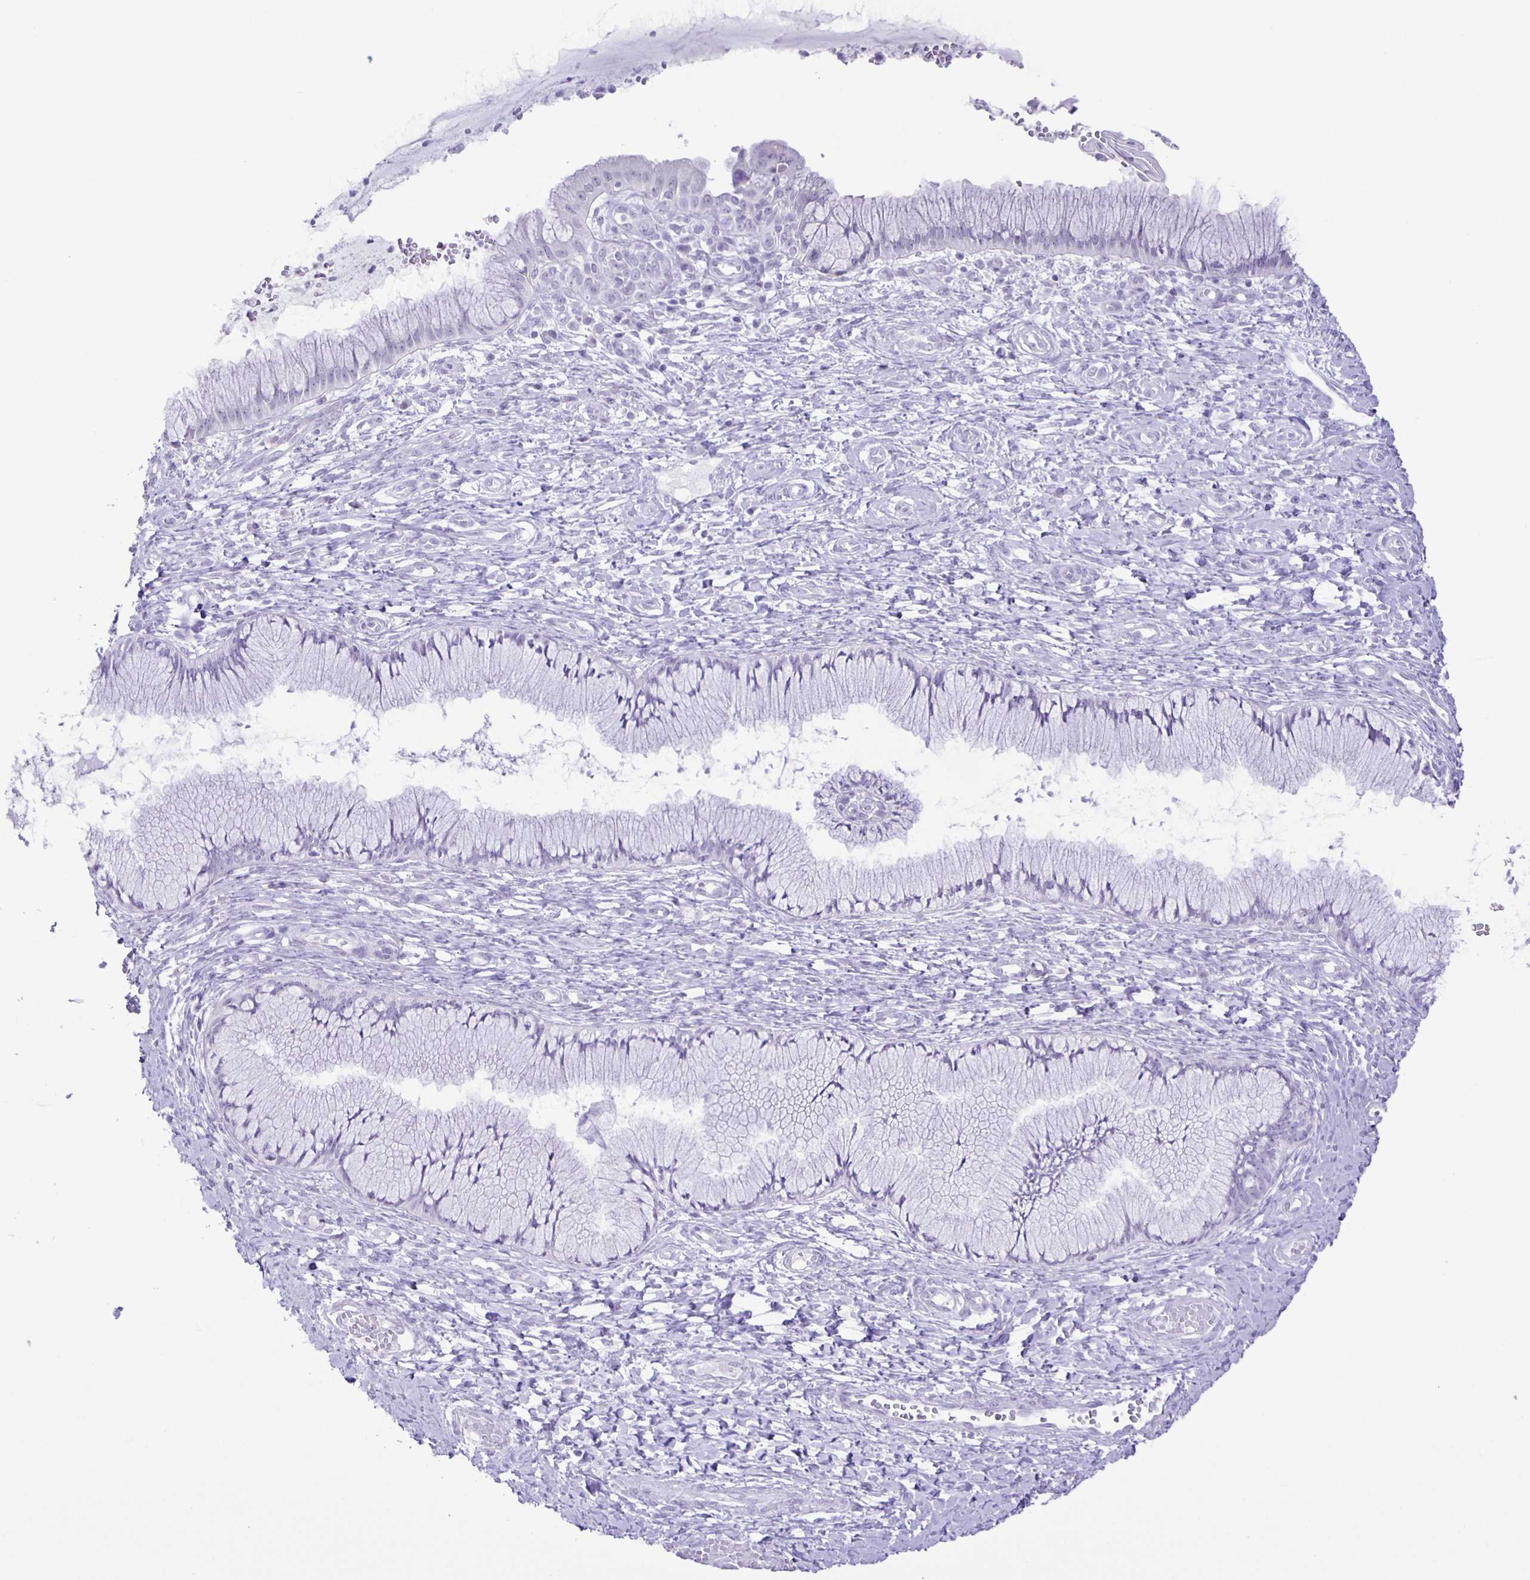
{"staining": {"intensity": "negative", "quantity": "none", "location": "none"}, "tissue": "cervix", "cell_type": "Glandular cells", "image_type": "normal", "snomed": [{"axis": "morphology", "description": "Normal tissue, NOS"}, {"axis": "topography", "description": "Cervix"}], "caption": "DAB immunohistochemical staining of benign cervix reveals no significant positivity in glandular cells. (Stains: DAB IHC with hematoxylin counter stain, Microscopy: brightfield microscopy at high magnification).", "gene": "EZHIP", "patient": {"sex": "female", "age": 37}}